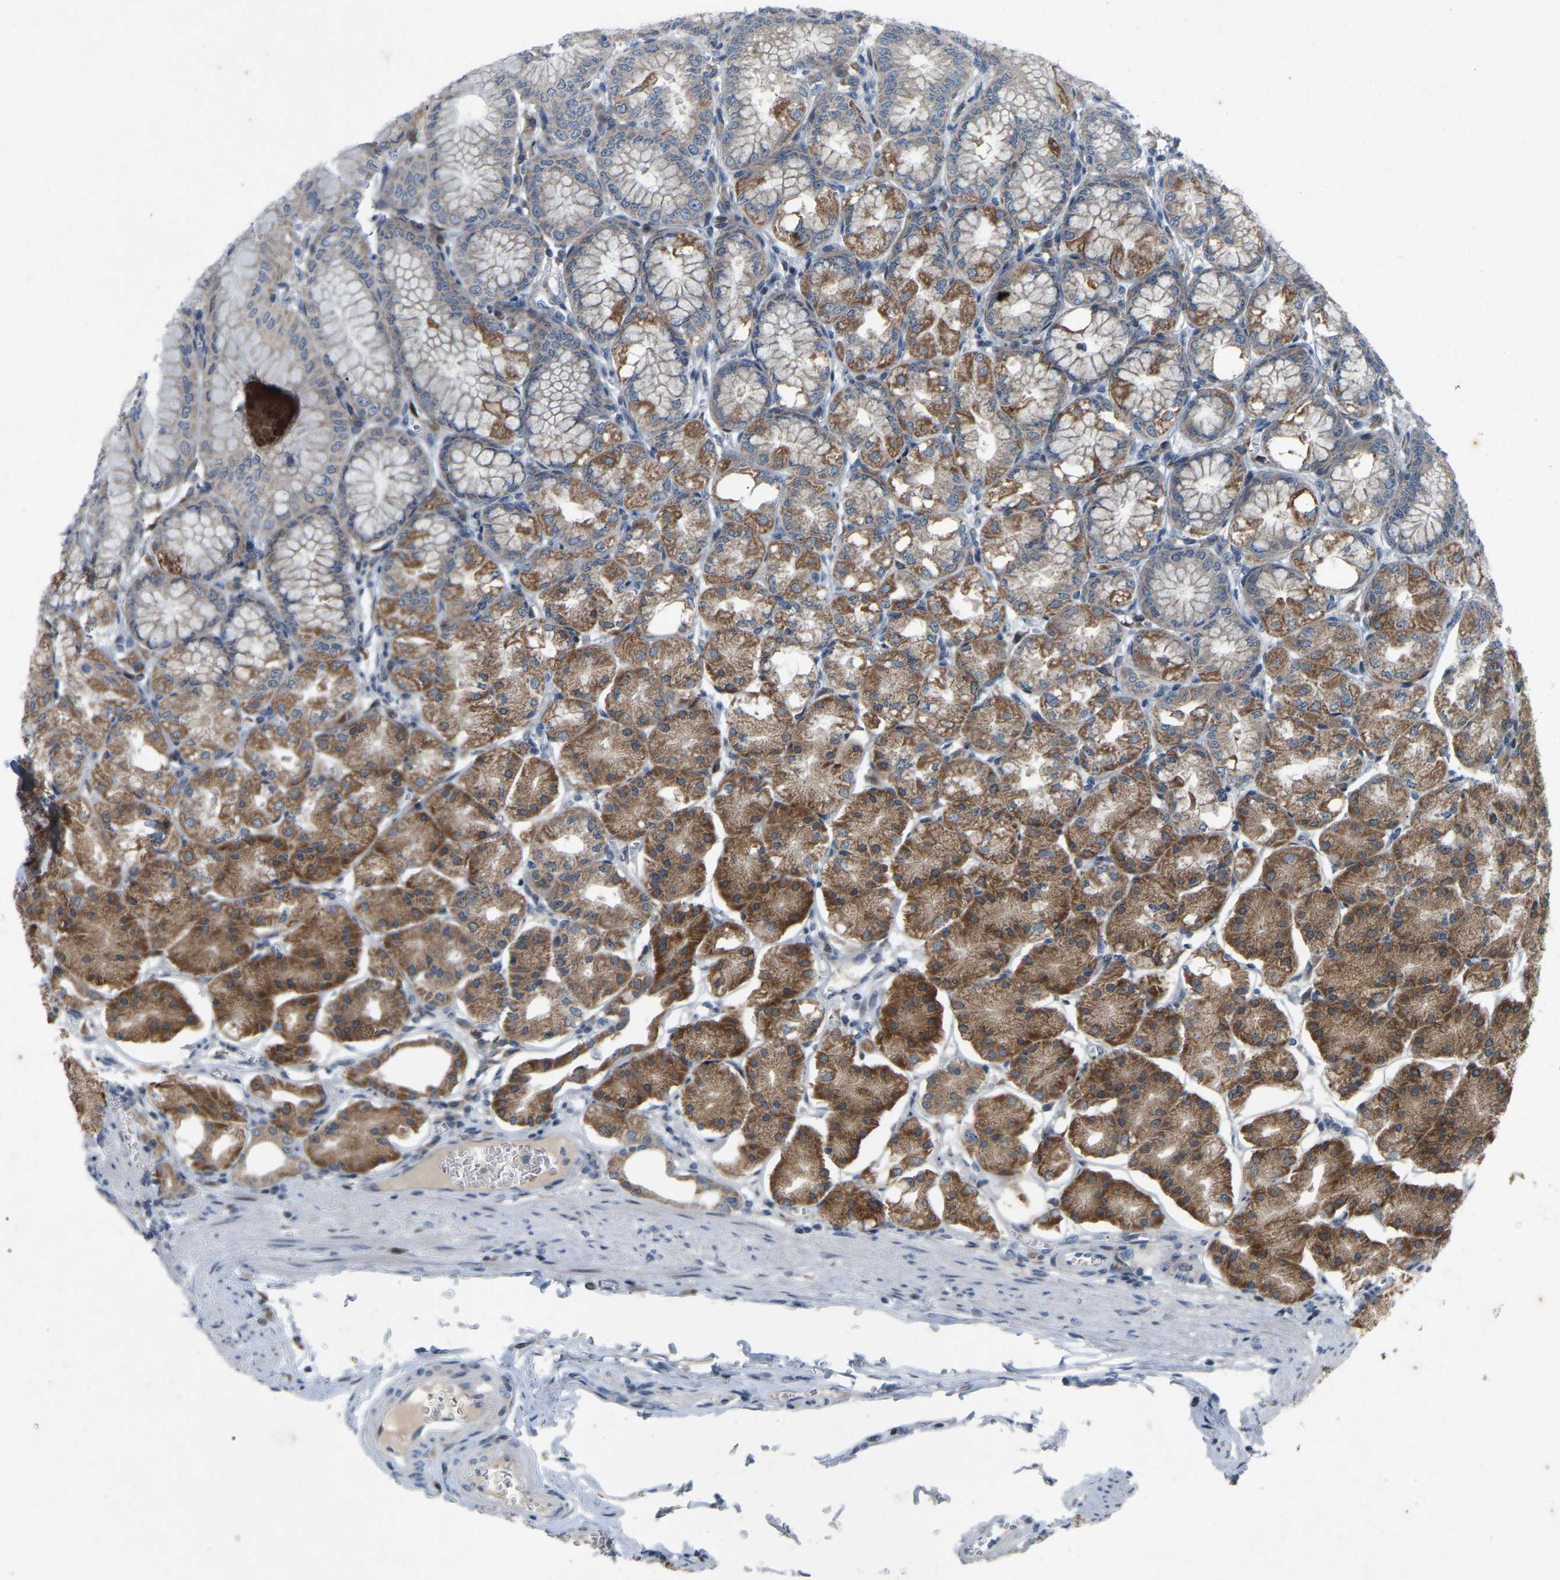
{"staining": {"intensity": "moderate", "quantity": ">75%", "location": "cytoplasmic/membranous"}, "tissue": "stomach", "cell_type": "Glandular cells", "image_type": "normal", "snomed": [{"axis": "morphology", "description": "Normal tissue, NOS"}, {"axis": "topography", "description": "Stomach, lower"}], "caption": "Protein staining of normal stomach demonstrates moderate cytoplasmic/membranous staining in approximately >75% of glandular cells. Ihc stains the protein in brown and the nuclei are stained blue.", "gene": "ENSG00000283765", "patient": {"sex": "male", "age": 71}}